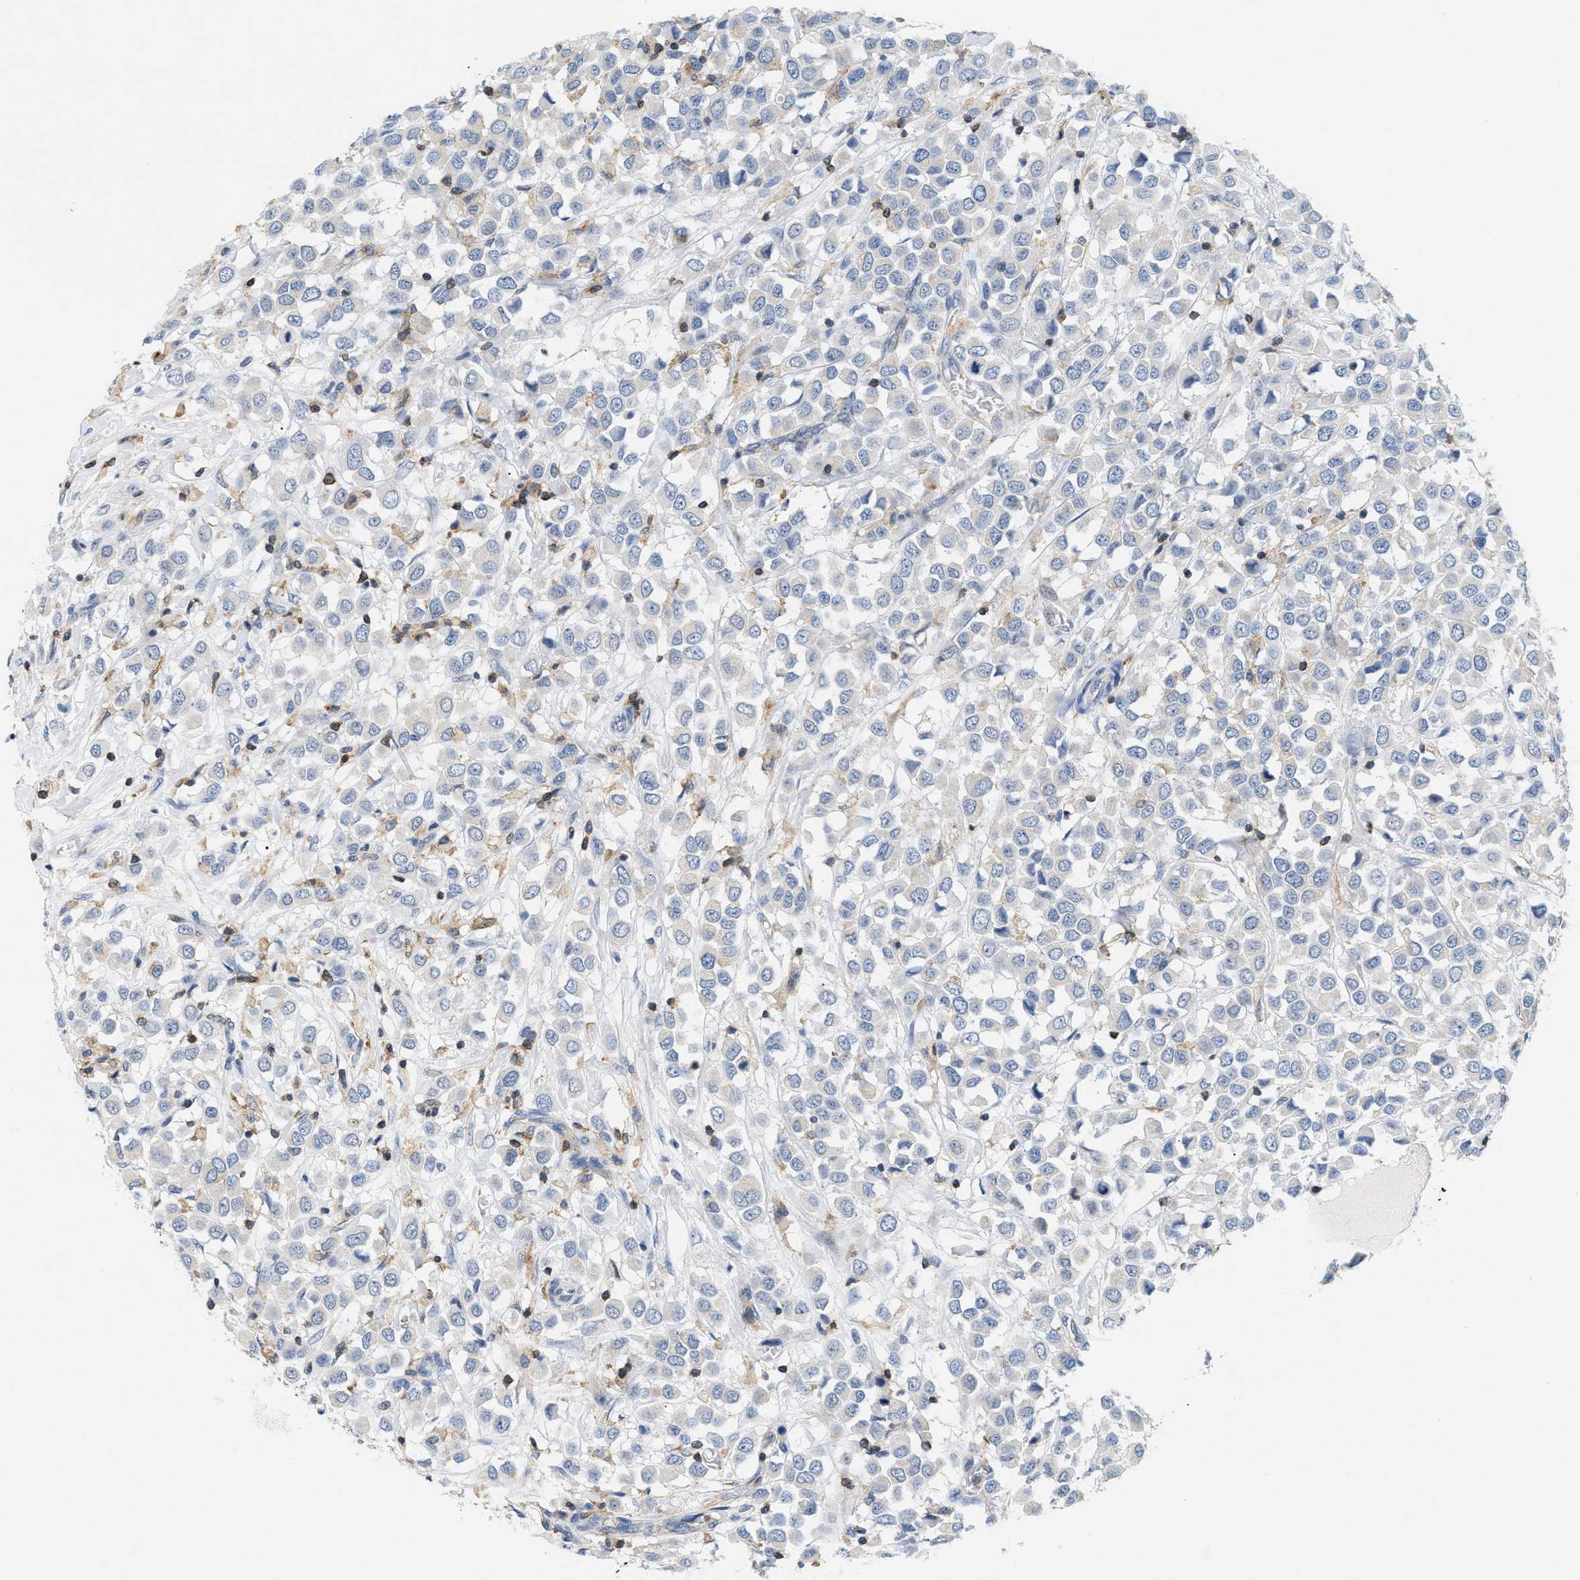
{"staining": {"intensity": "negative", "quantity": "none", "location": "none"}, "tissue": "breast cancer", "cell_type": "Tumor cells", "image_type": "cancer", "snomed": [{"axis": "morphology", "description": "Duct carcinoma"}, {"axis": "topography", "description": "Breast"}], "caption": "An image of breast cancer (invasive ductal carcinoma) stained for a protein displays no brown staining in tumor cells.", "gene": "INPP5D", "patient": {"sex": "female", "age": 61}}